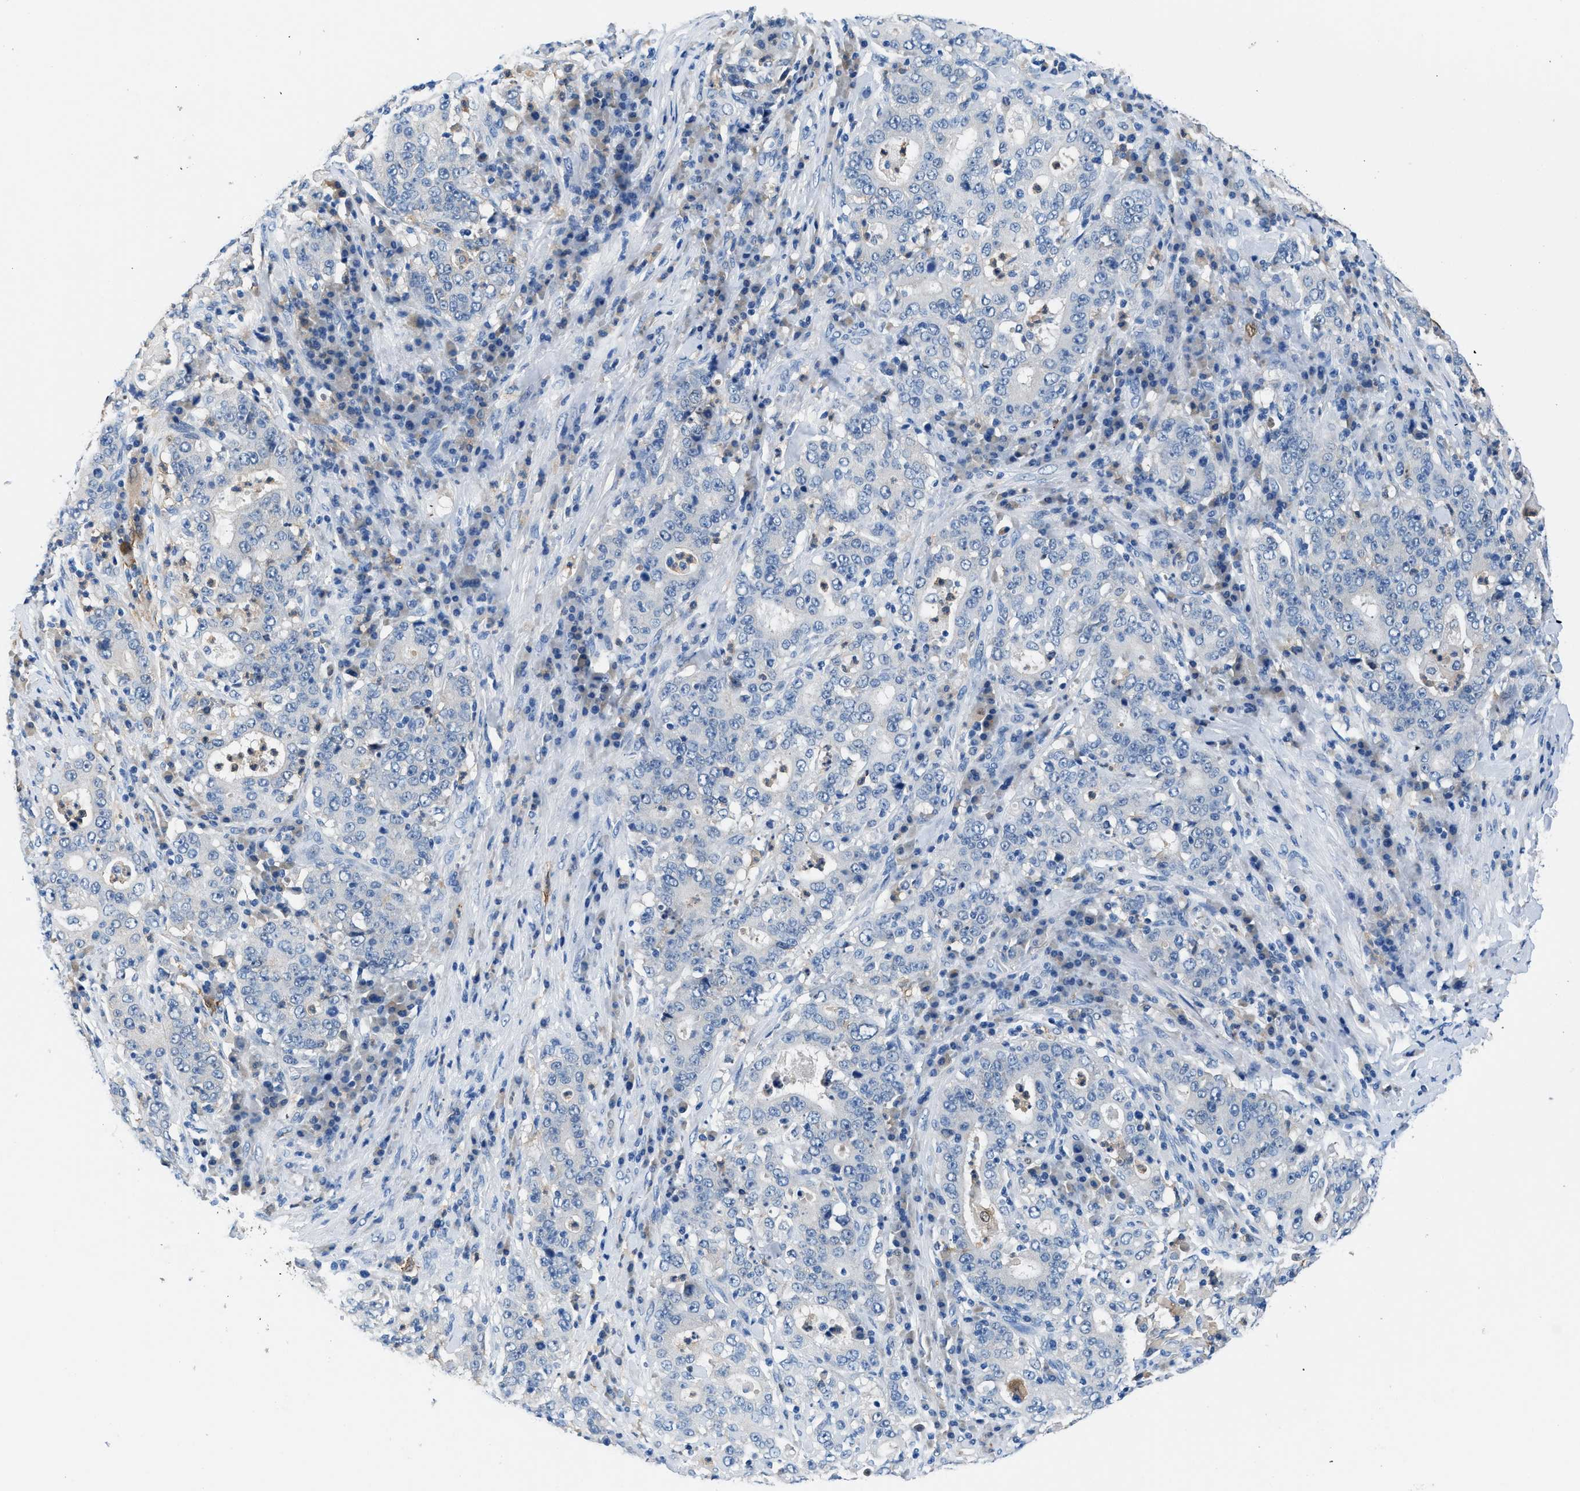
{"staining": {"intensity": "negative", "quantity": "none", "location": "none"}, "tissue": "stomach cancer", "cell_type": "Tumor cells", "image_type": "cancer", "snomed": [{"axis": "morphology", "description": "Normal tissue, NOS"}, {"axis": "morphology", "description": "Adenocarcinoma, NOS"}, {"axis": "topography", "description": "Stomach, upper"}, {"axis": "topography", "description": "Stomach"}], "caption": "Histopathology image shows no protein expression in tumor cells of stomach cancer (adenocarcinoma) tissue. Brightfield microscopy of immunohistochemistry stained with DAB (brown) and hematoxylin (blue), captured at high magnification.", "gene": "FADS6", "patient": {"sex": "male", "age": 59}}